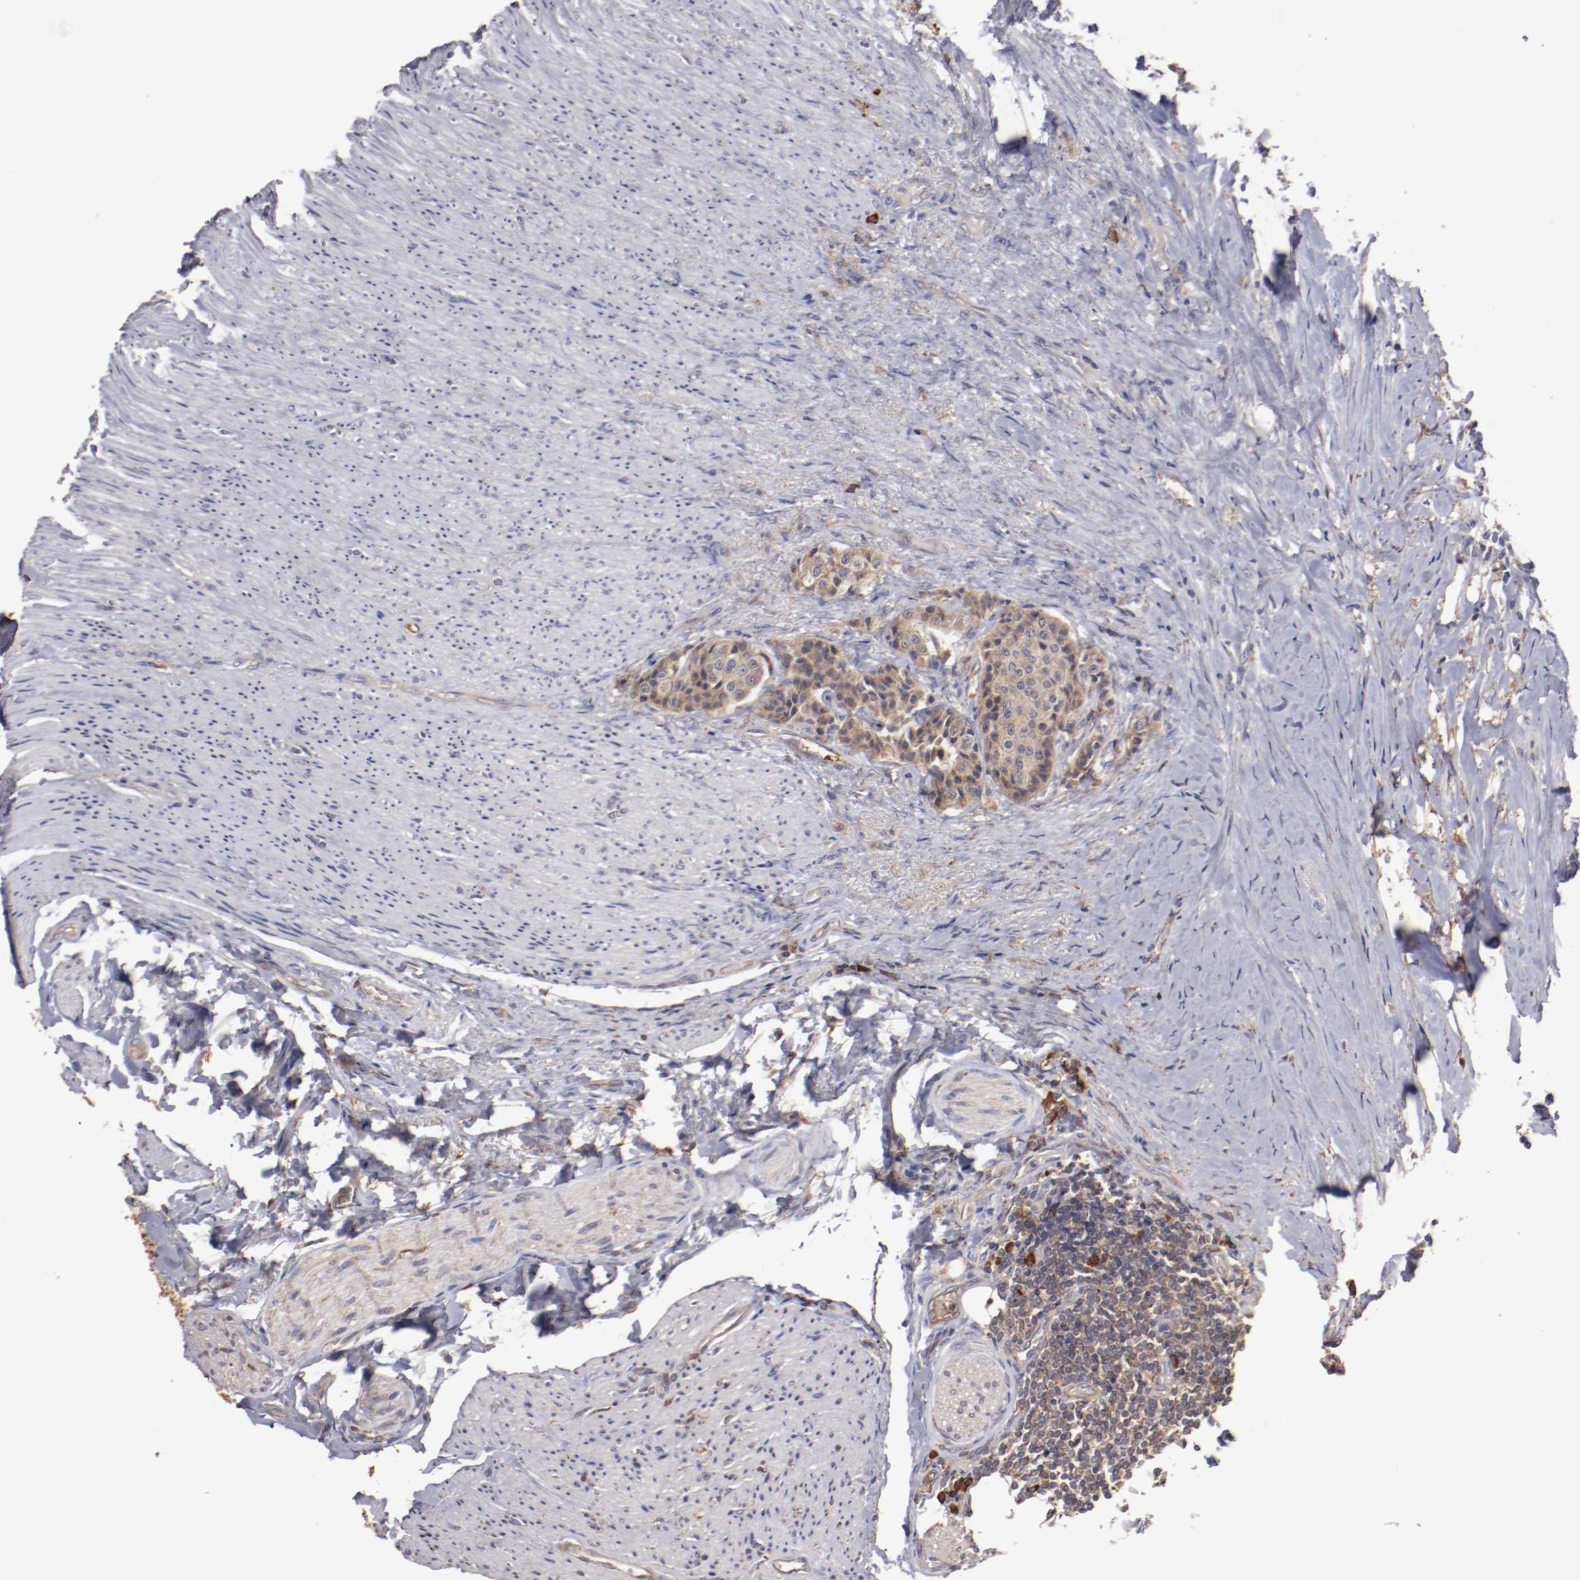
{"staining": {"intensity": "weak", "quantity": ">75%", "location": "cytoplasmic/membranous"}, "tissue": "carcinoid", "cell_type": "Tumor cells", "image_type": "cancer", "snomed": [{"axis": "morphology", "description": "Carcinoid, malignant, NOS"}, {"axis": "topography", "description": "Colon"}], "caption": "A high-resolution photomicrograph shows immunohistochemistry staining of carcinoid (malignant), which reveals weak cytoplasmic/membranous positivity in approximately >75% of tumor cells.", "gene": "NFKBIE", "patient": {"sex": "female", "age": 61}}